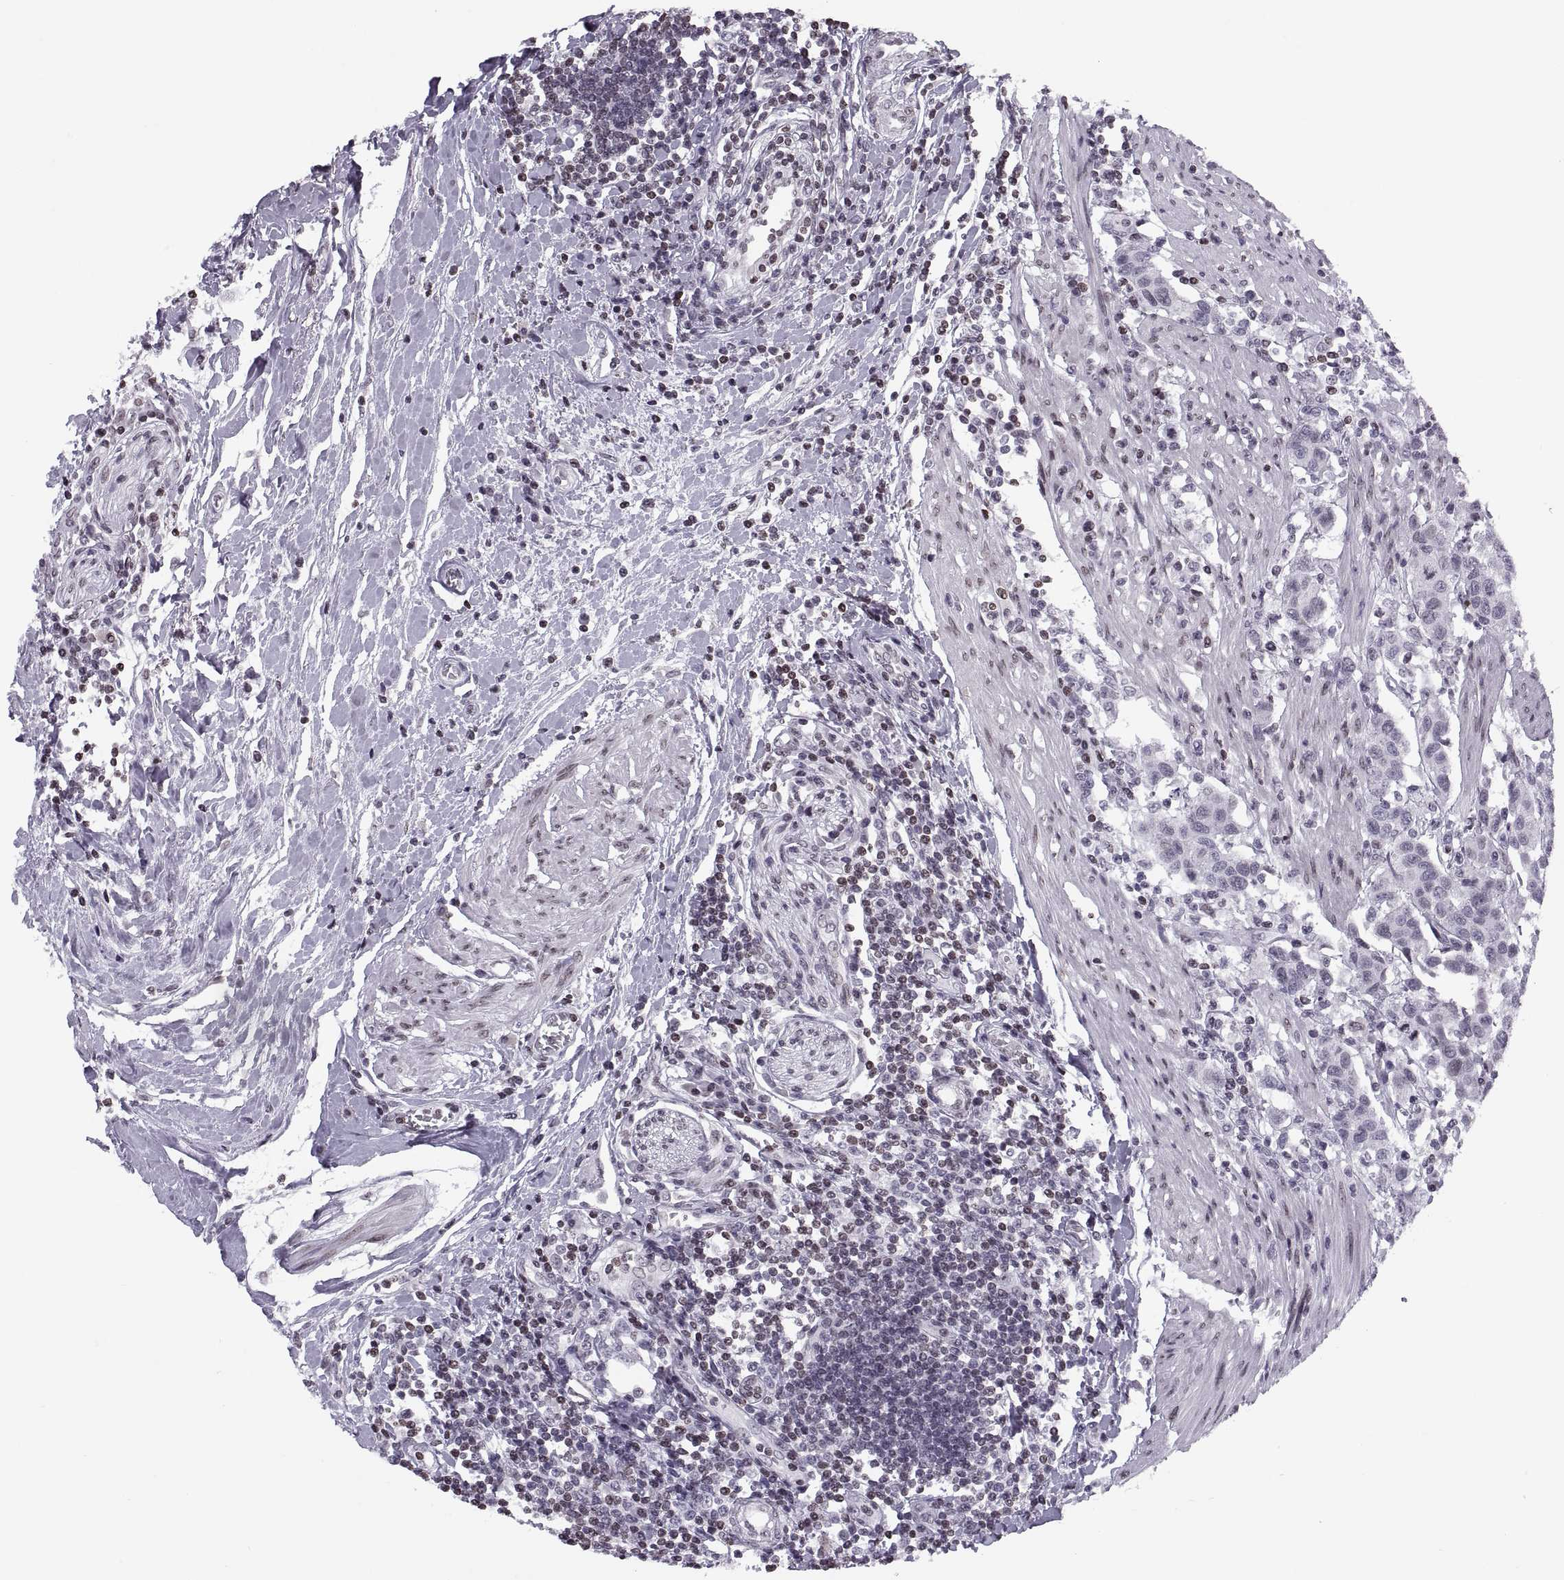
{"staining": {"intensity": "negative", "quantity": "none", "location": "none"}, "tissue": "urothelial cancer", "cell_type": "Tumor cells", "image_type": "cancer", "snomed": [{"axis": "morphology", "description": "Urothelial carcinoma, High grade"}, {"axis": "topography", "description": "Urinary bladder"}], "caption": "Immunohistochemical staining of human high-grade urothelial carcinoma demonstrates no significant staining in tumor cells.", "gene": "H1-8", "patient": {"sex": "female", "age": 58}}